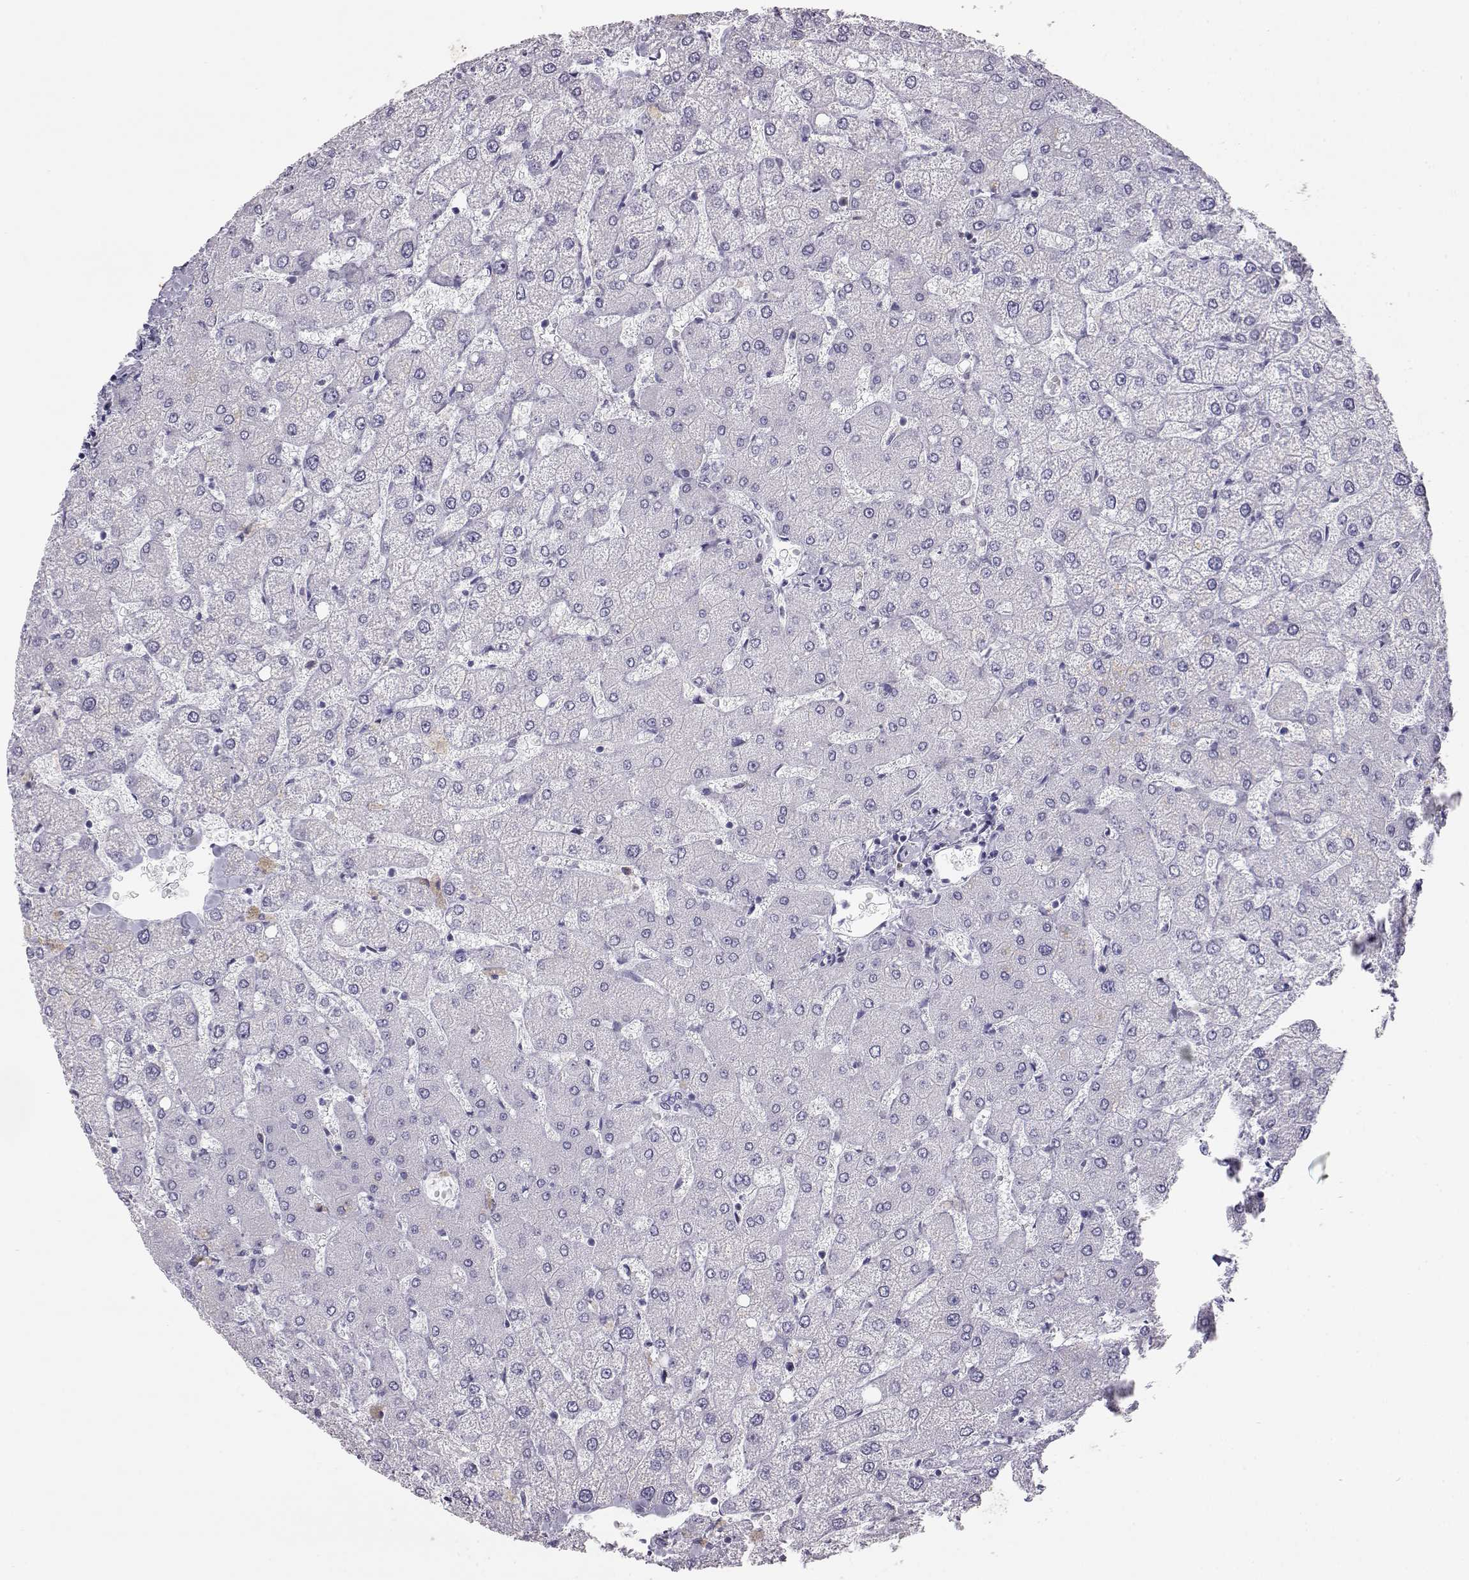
{"staining": {"intensity": "negative", "quantity": "none", "location": "none"}, "tissue": "liver", "cell_type": "Cholangiocytes", "image_type": "normal", "snomed": [{"axis": "morphology", "description": "Normal tissue, NOS"}, {"axis": "topography", "description": "Liver"}], "caption": "Cholangiocytes show no significant staining in normal liver.", "gene": "ITLN1", "patient": {"sex": "female", "age": 54}}